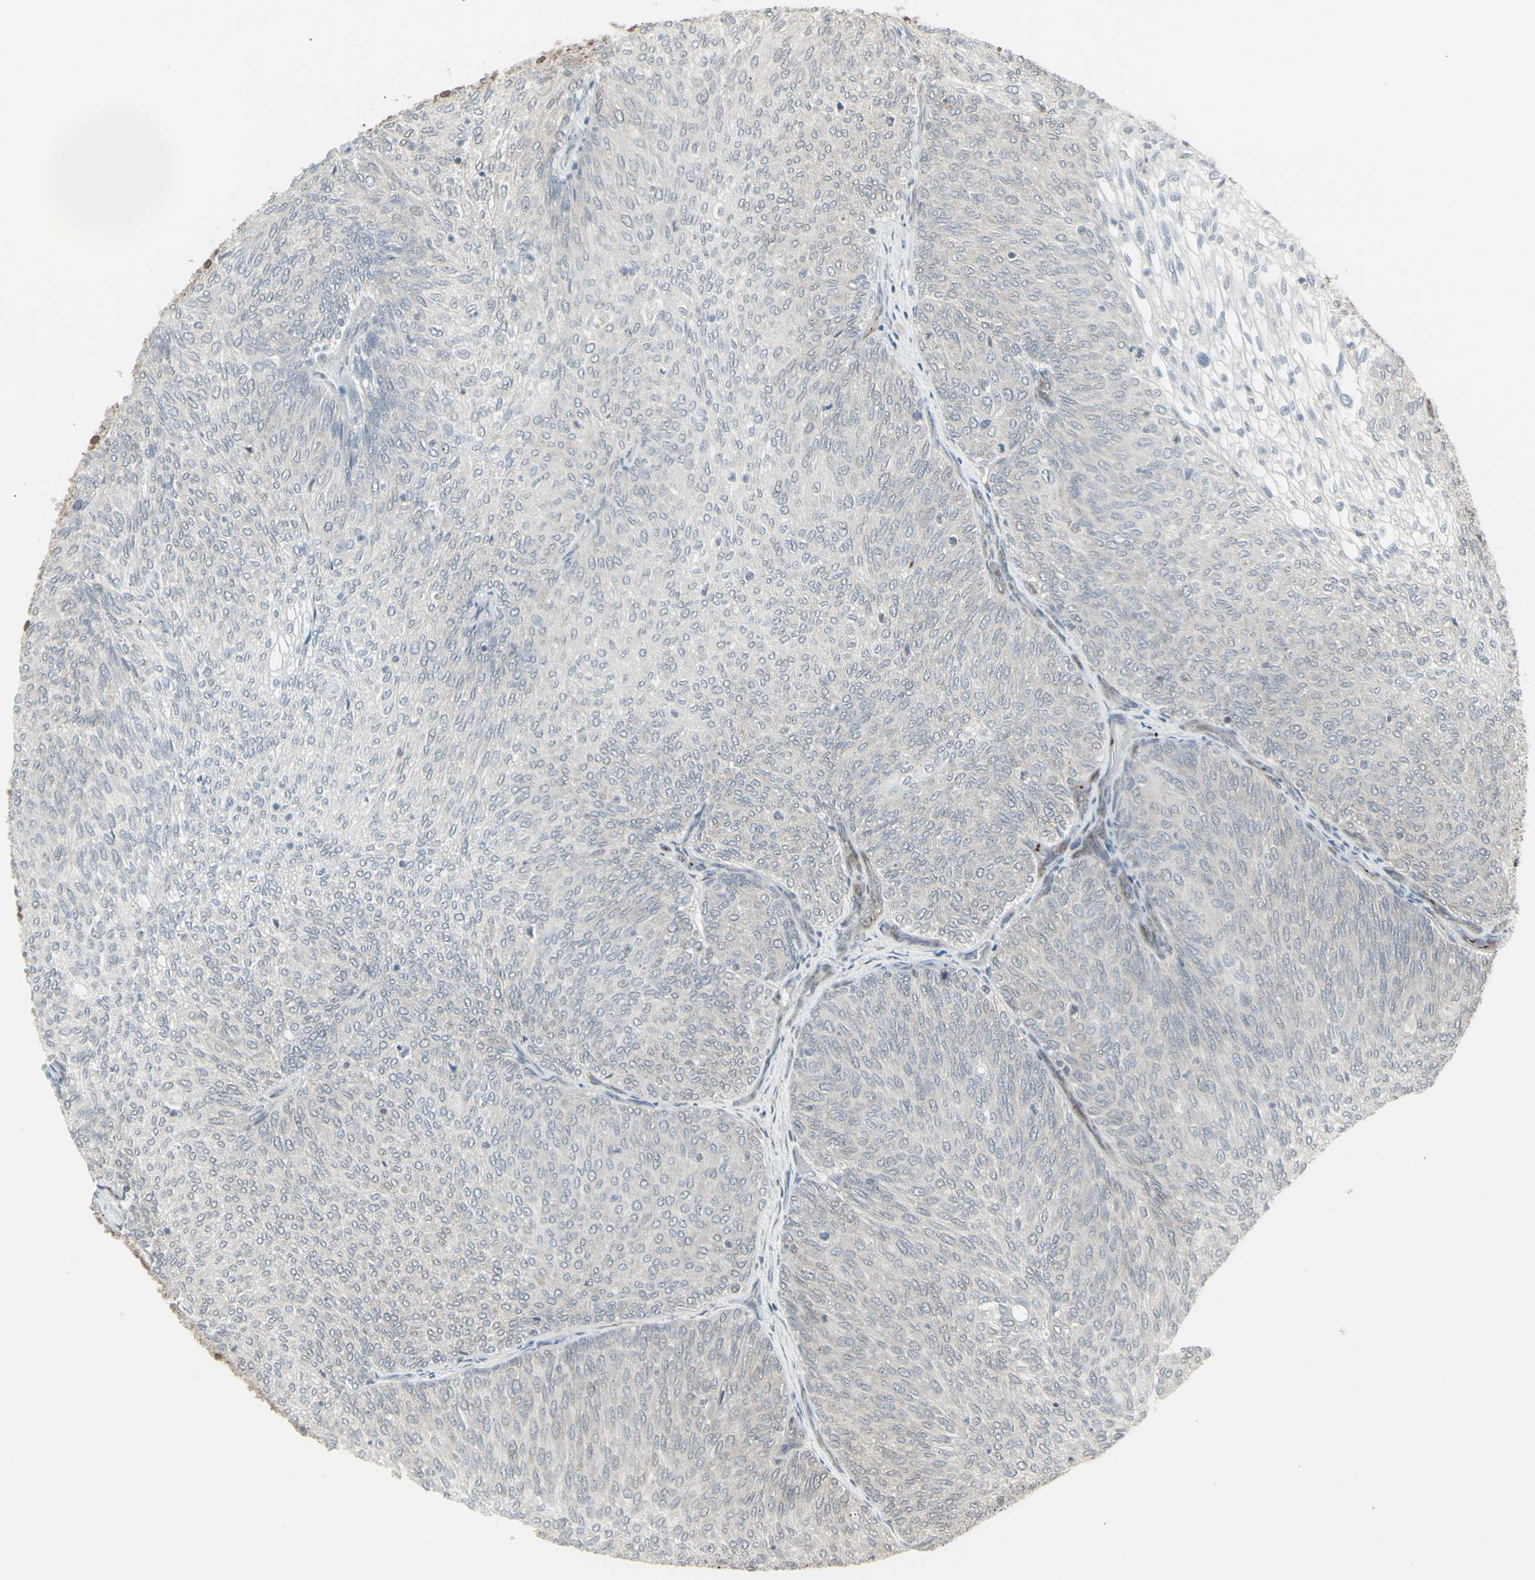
{"staining": {"intensity": "negative", "quantity": "none", "location": "none"}, "tissue": "urothelial cancer", "cell_type": "Tumor cells", "image_type": "cancer", "snomed": [{"axis": "morphology", "description": "Urothelial carcinoma, Low grade"}, {"axis": "topography", "description": "Urinary bladder"}], "caption": "This is a photomicrograph of immunohistochemistry (IHC) staining of urothelial cancer, which shows no expression in tumor cells. (IHC, brightfield microscopy, high magnification).", "gene": "DTX3L", "patient": {"sex": "female", "age": 79}}